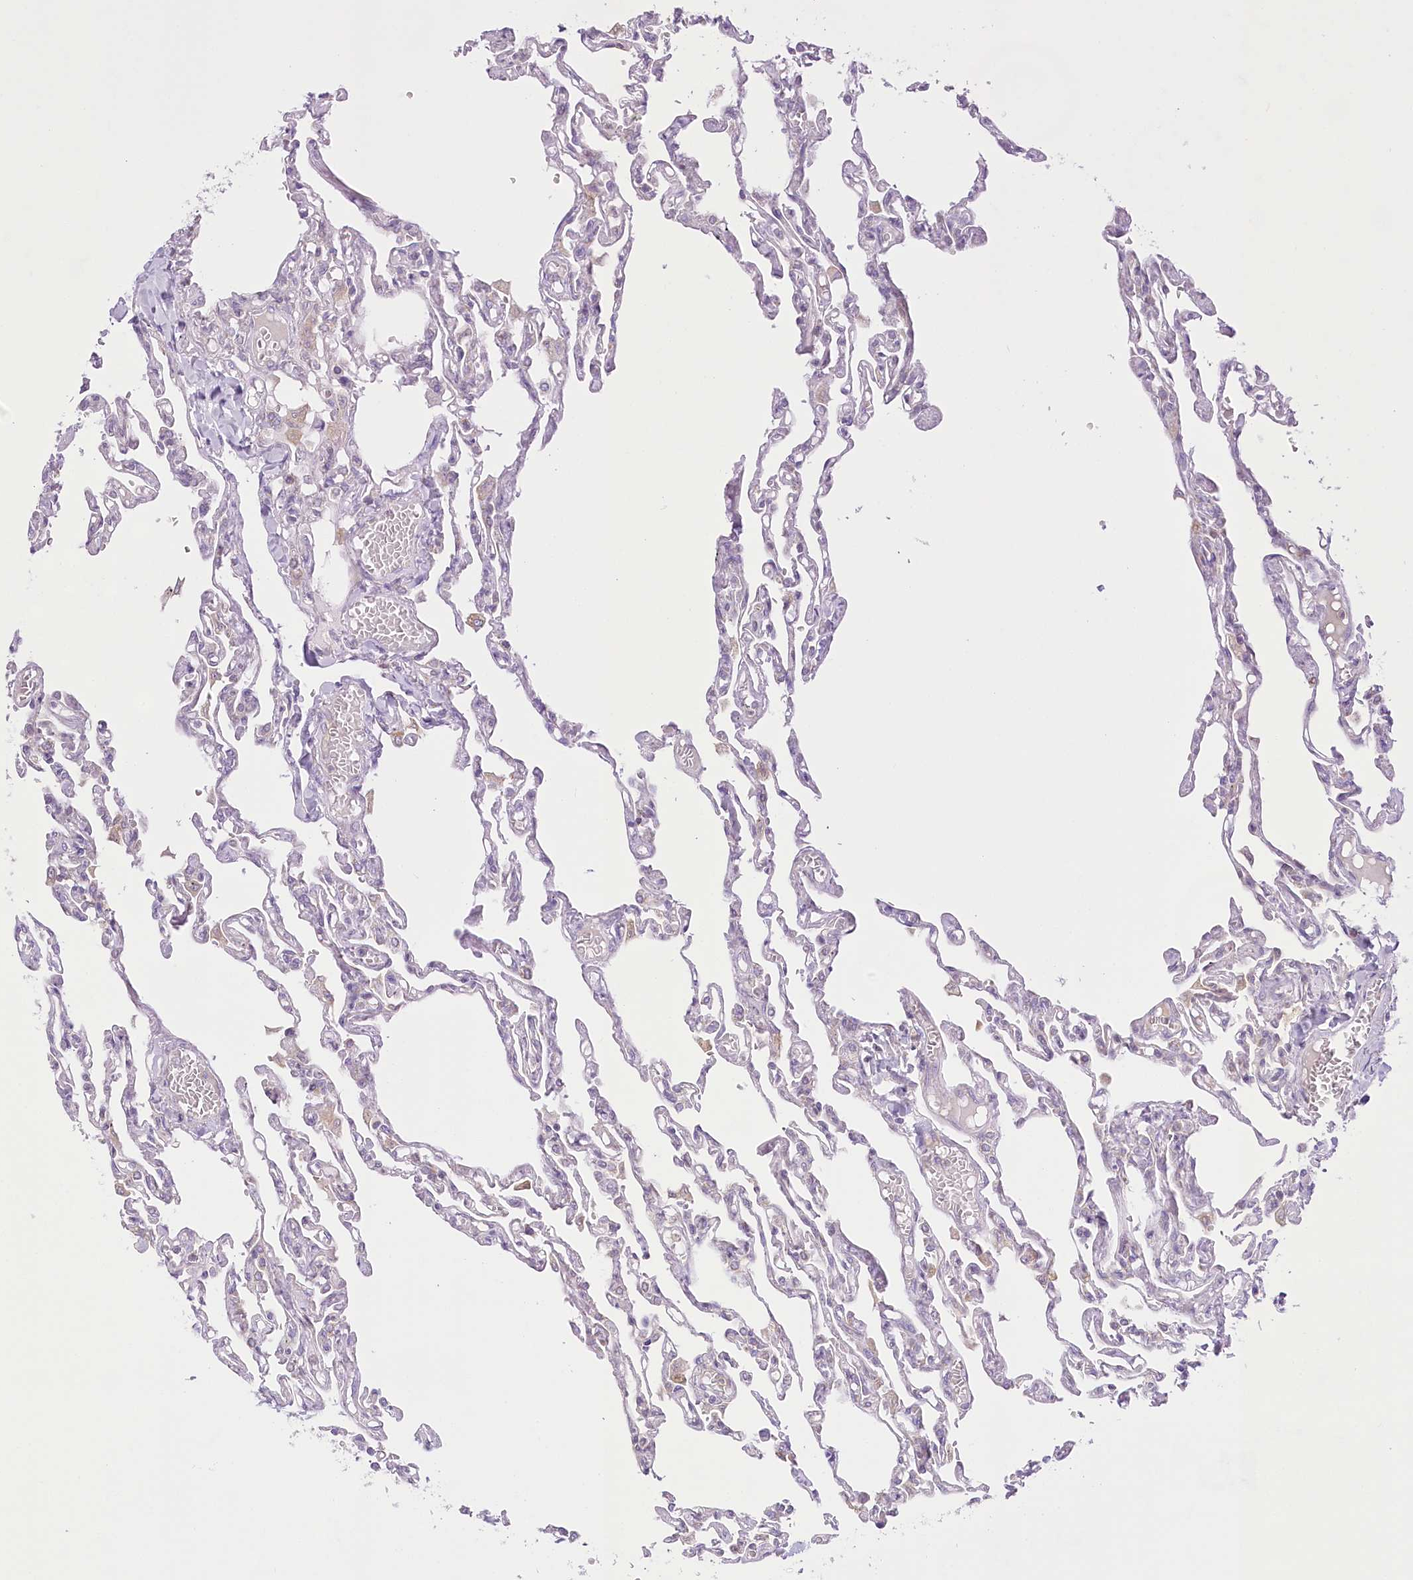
{"staining": {"intensity": "negative", "quantity": "none", "location": "none"}, "tissue": "lung", "cell_type": "Alveolar cells", "image_type": "normal", "snomed": [{"axis": "morphology", "description": "Normal tissue, NOS"}, {"axis": "topography", "description": "Lung"}], "caption": "Micrograph shows no protein staining in alveolar cells of benign lung.", "gene": "CCDC30", "patient": {"sex": "male", "age": 21}}